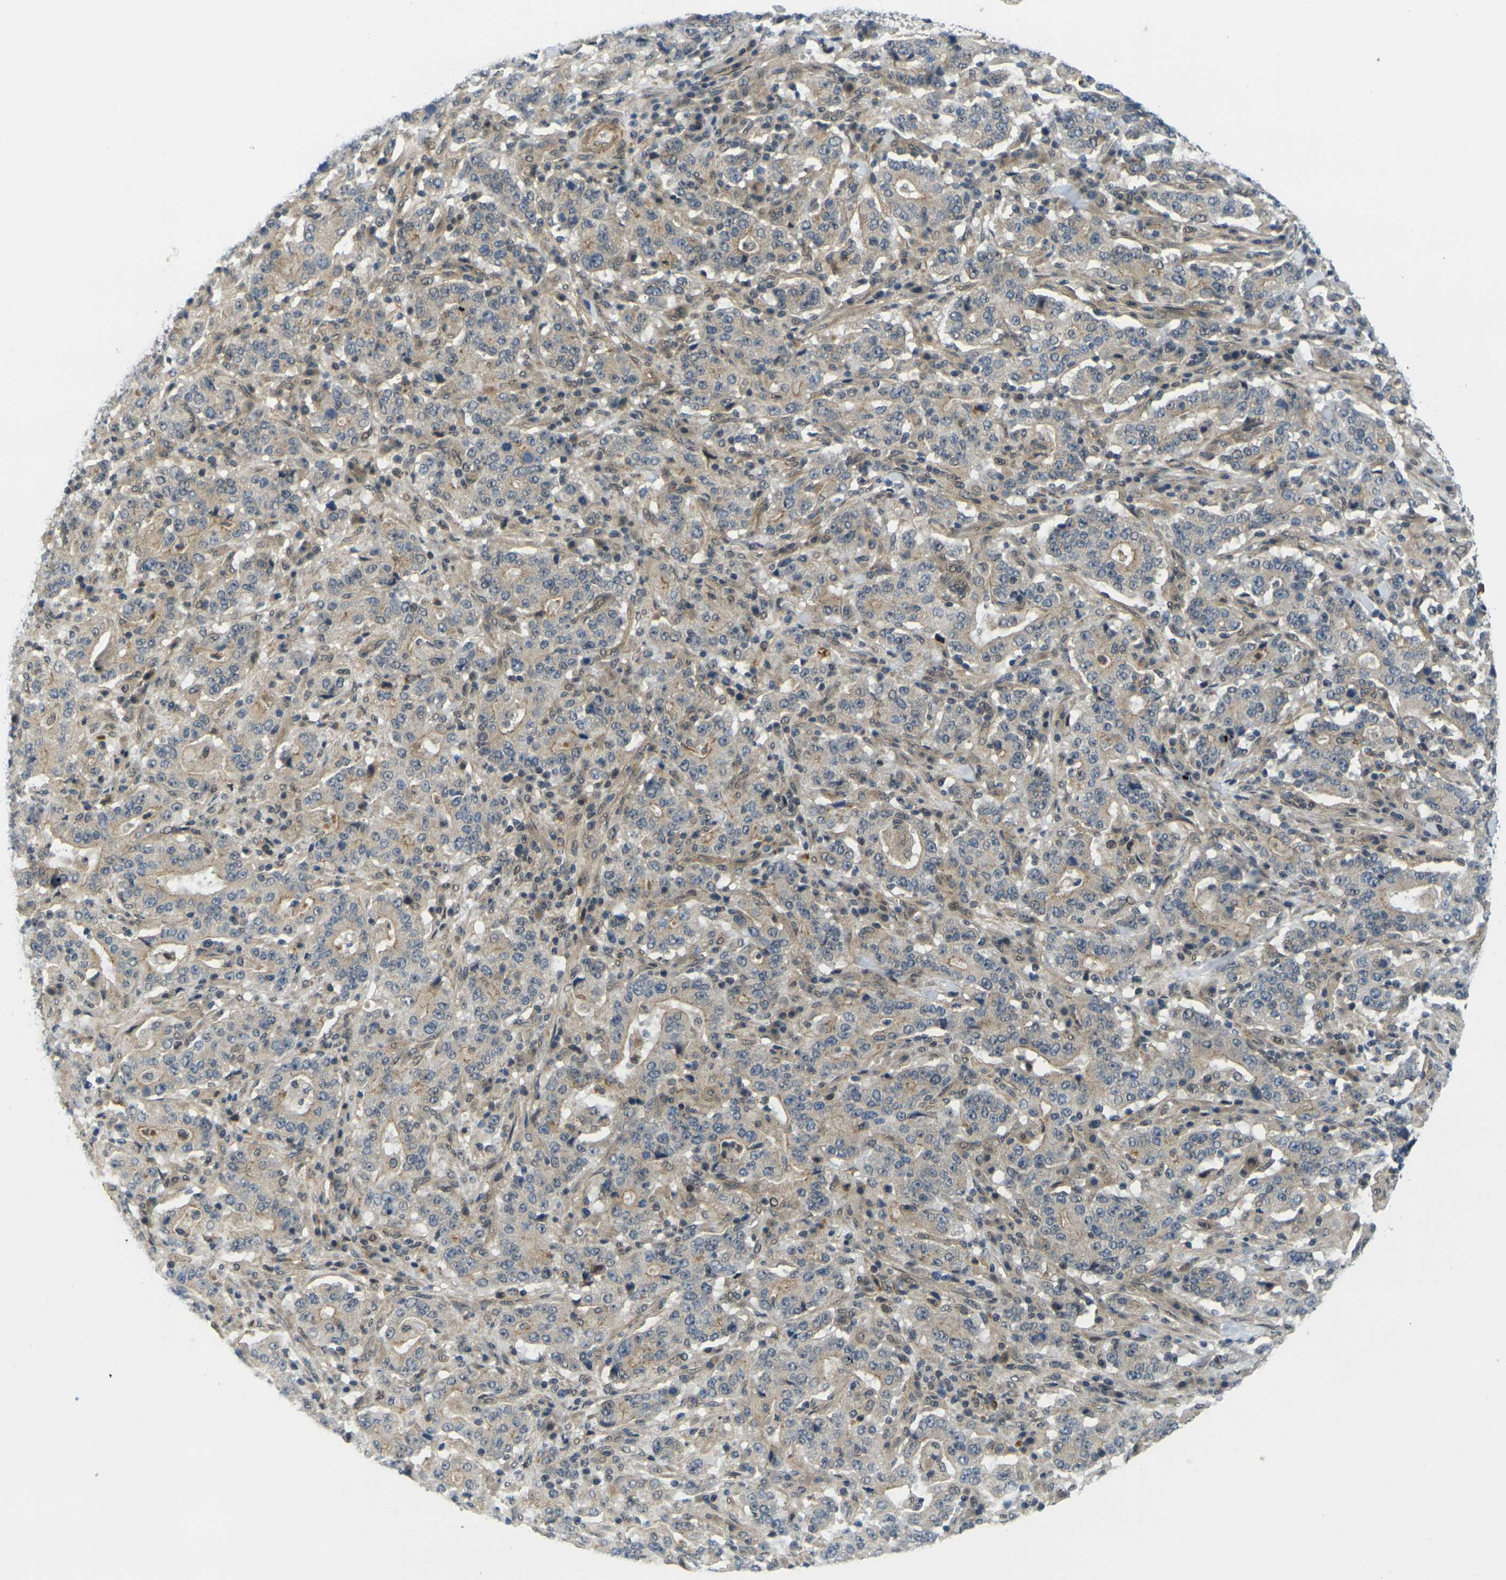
{"staining": {"intensity": "weak", "quantity": "25%-75%", "location": "cytoplasmic/membranous"}, "tissue": "stomach cancer", "cell_type": "Tumor cells", "image_type": "cancer", "snomed": [{"axis": "morphology", "description": "Normal tissue, NOS"}, {"axis": "morphology", "description": "Adenocarcinoma, NOS"}, {"axis": "topography", "description": "Stomach, upper"}, {"axis": "topography", "description": "Stomach"}], "caption": "Weak cytoplasmic/membranous protein expression is identified in about 25%-75% of tumor cells in stomach cancer (adenocarcinoma).", "gene": "KCTD10", "patient": {"sex": "male", "age": 59}}